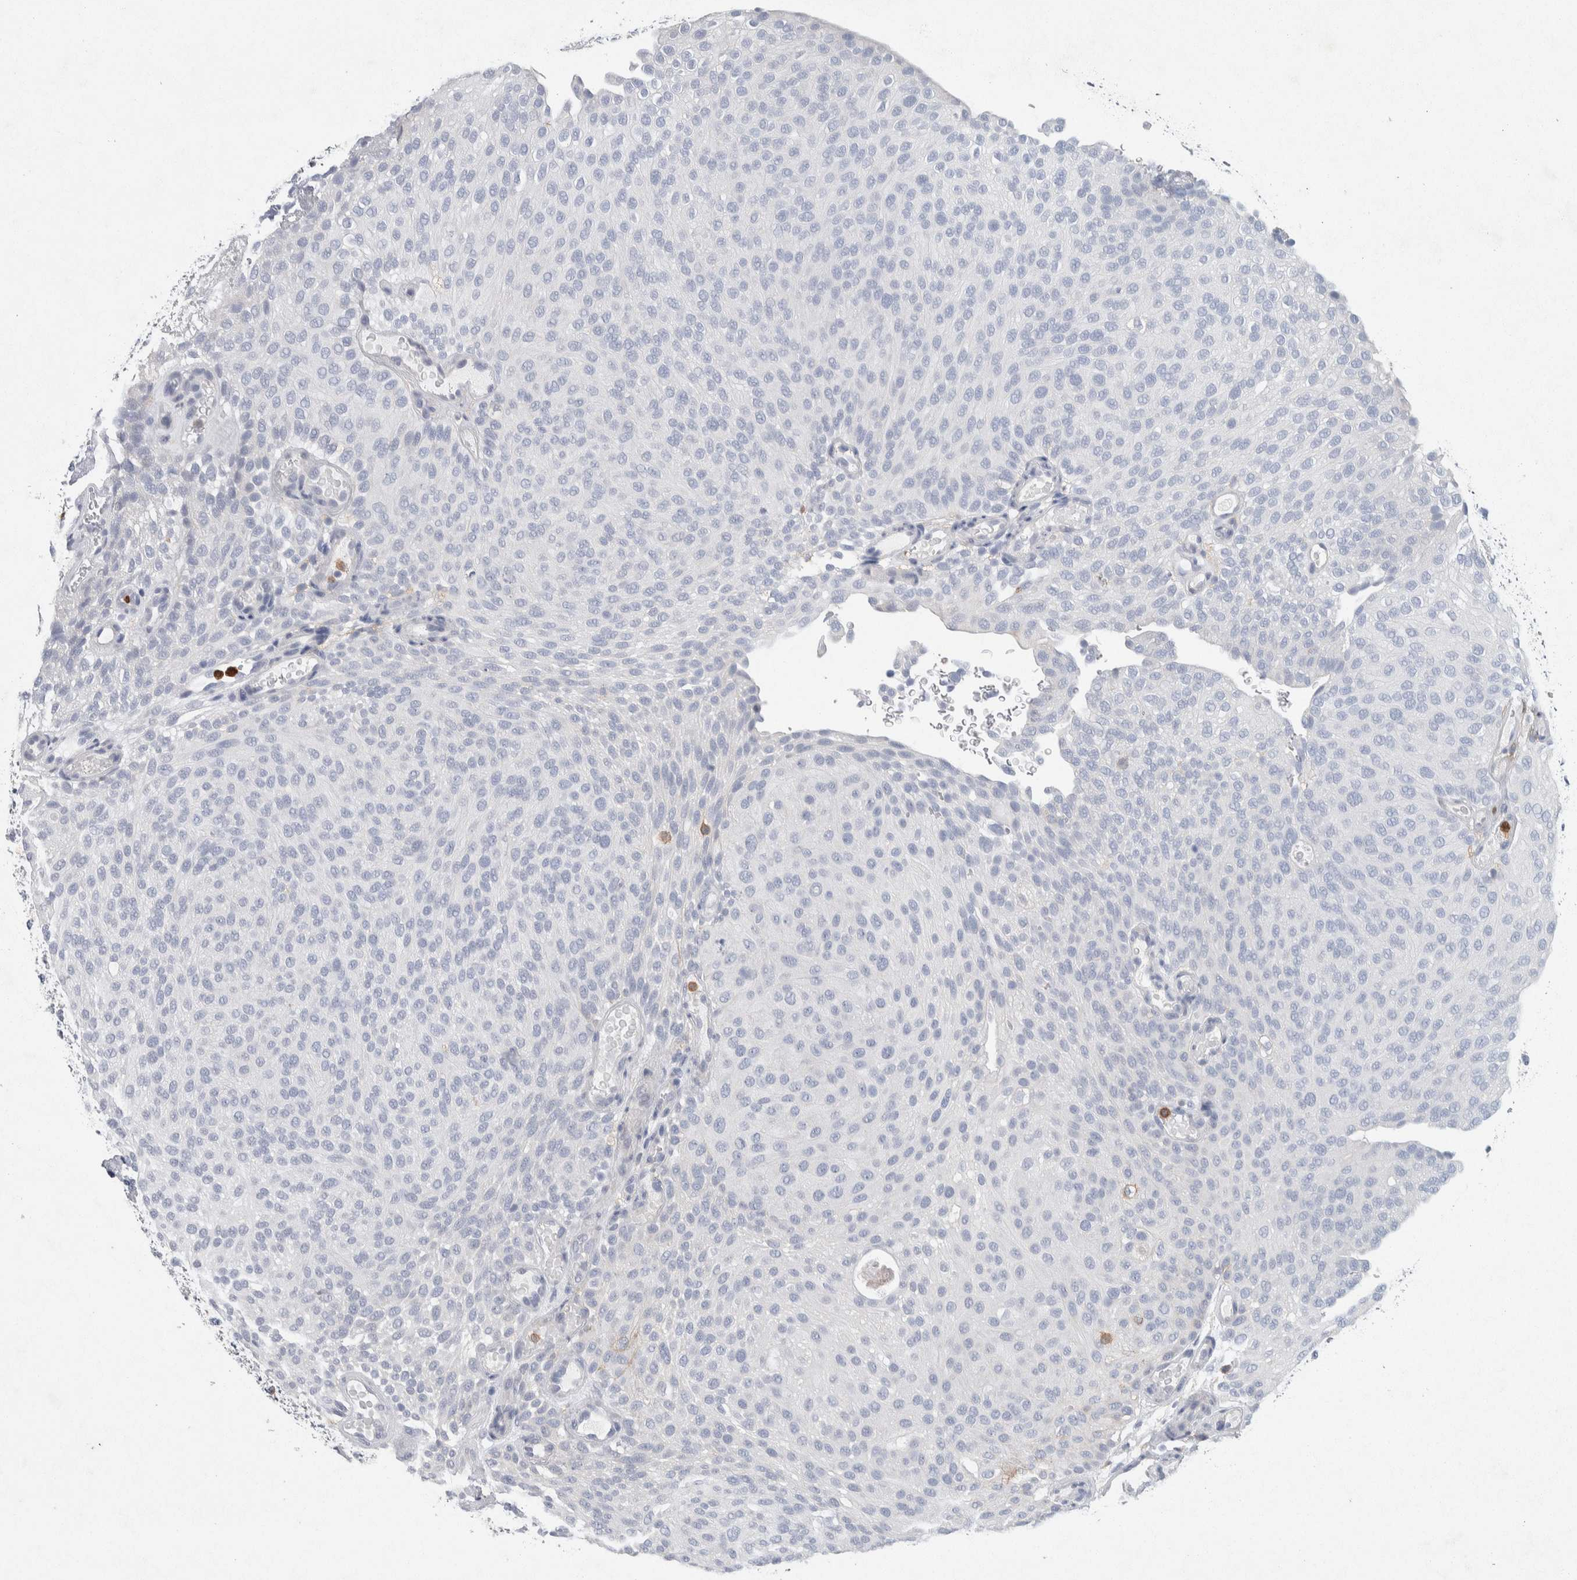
{"staining": {"intensity": "negative", "quantity": "none", "location": "none"}, "tissue": "urothelial cancer", "cell_type": "Tumor cells", "image_type": "cancer", "snomed": [{"axis": "morphology", "description": "Urothelial carcinoma, Low grade"}, {"axis": "topography", "description": "Urinary bladder"}], "caption": "This is an IHC micrograph of low-grade urothelial carcinoma. There is no expression in tumor cells.", "gene": "NCF2", "patient": {"sex": "male", "age": 78}}